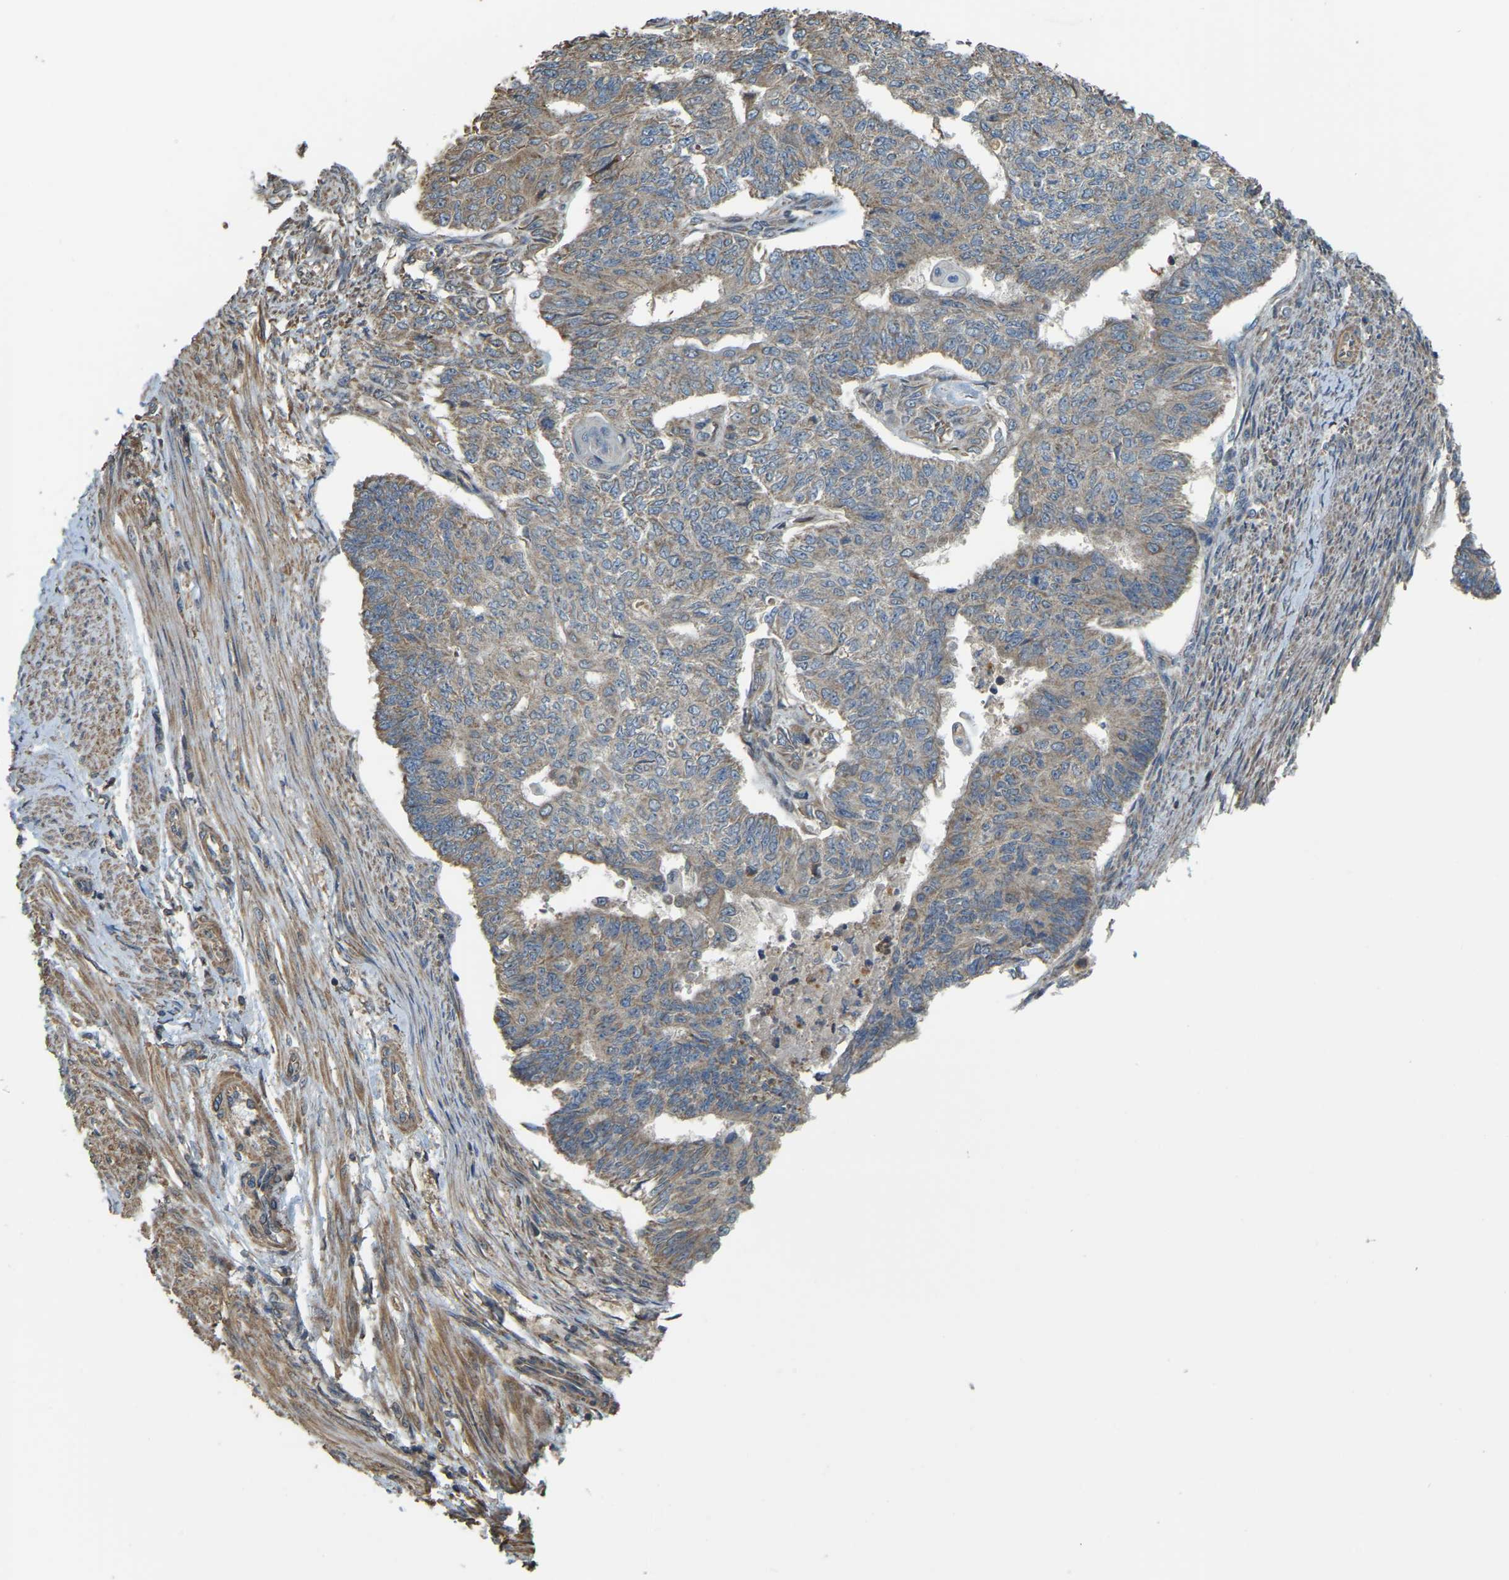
{"staining": {"intensity": "moderate", "quantity": ">75%", "location": "cytoplasmic/membranous"}, "tissue": "endometrial cancer", "cell_type": "Tumor cells", "image_type": "cancer", "snomed": [{"axis": "morphology", "description": "Adenocarcinoma, NOS"}, {"axis": "topography", "description": "Endometrium"}], "caption": "Immunohistochemical staining of endometrial cancer demonstrates medium levels of moderate cytoplasmic/membranous protein positivity in approximately >75% of tumor cells.", "gene": "GNG2", "patient": {"sex": "female", "age": 32}}